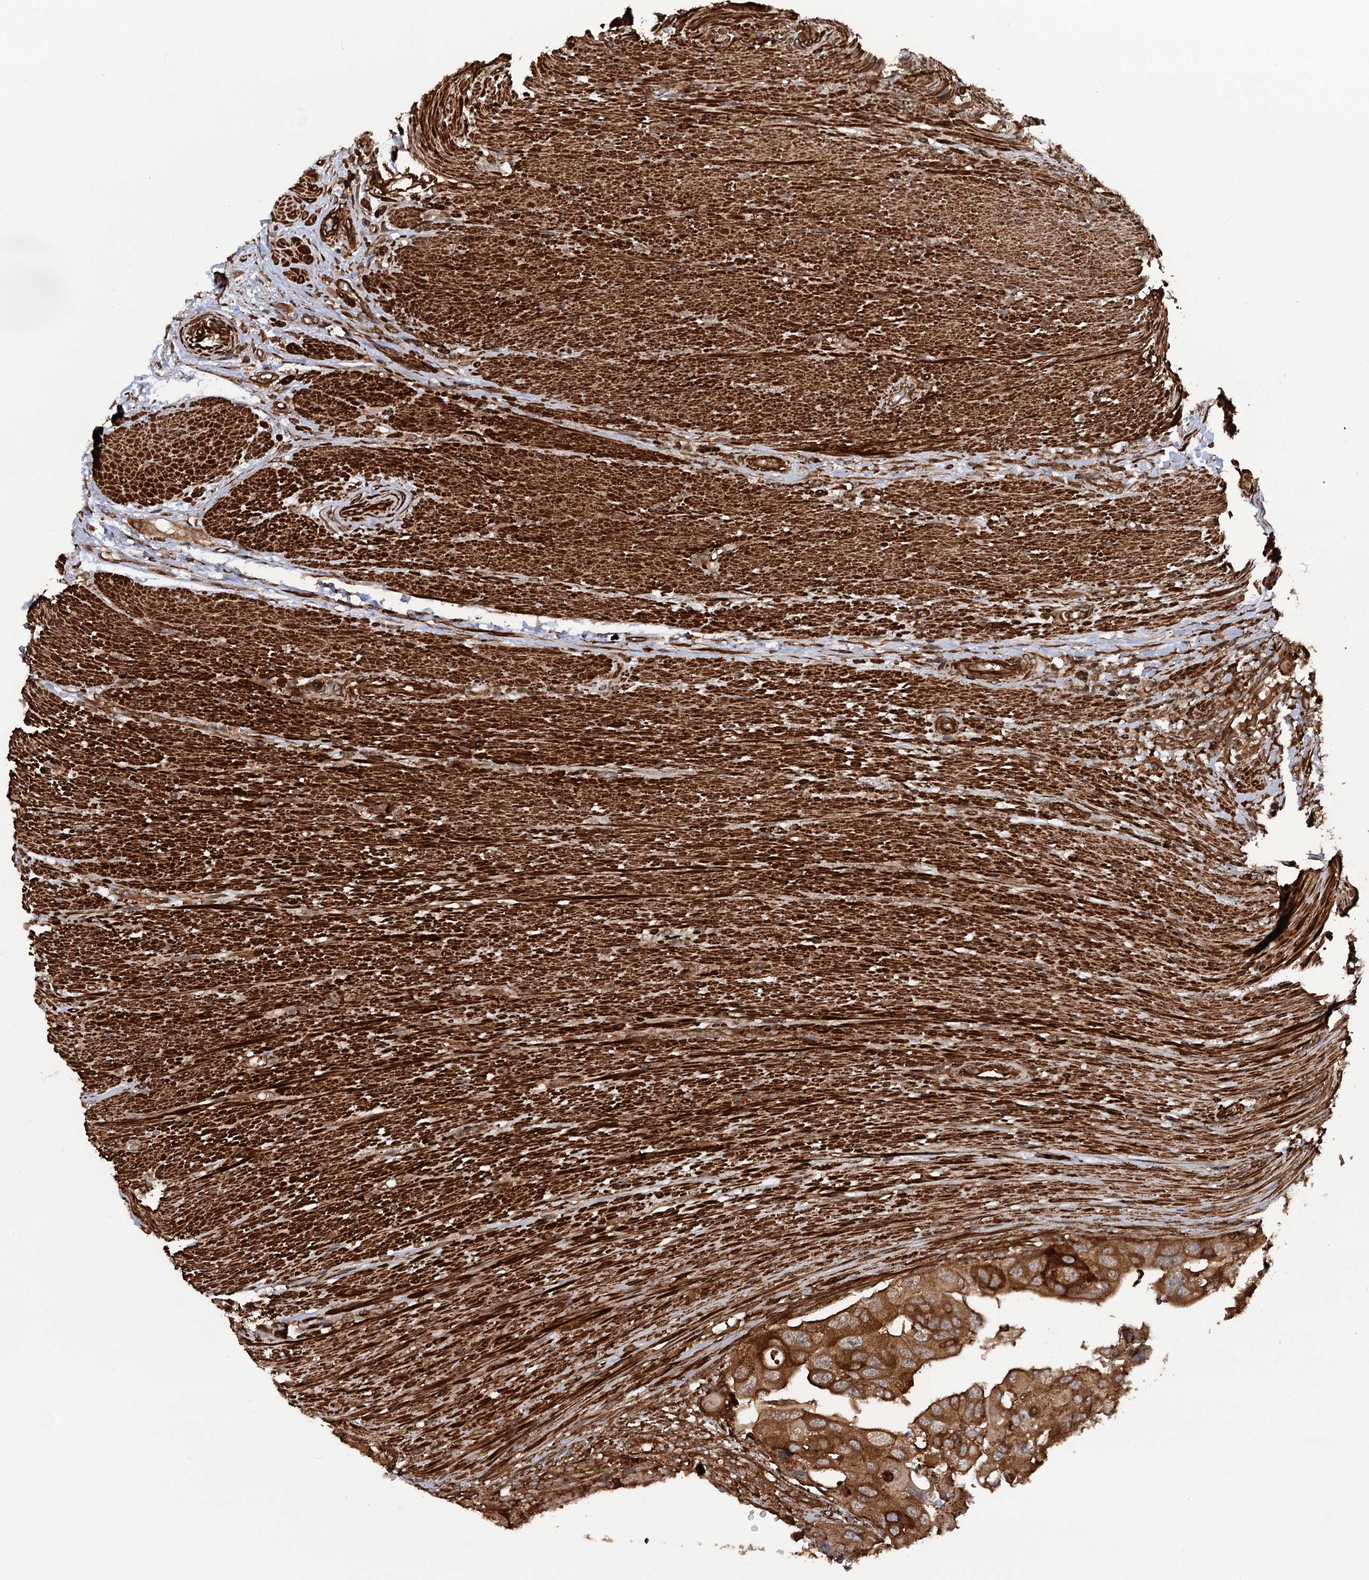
{"staining": {"intensity": "strong", "quantity": ">75%", "location": "cytoplasmic/membranous"}, "tissue": "colorectal cancer", "cell_type": "Tumor cells", "image_type": "cancer", "snomed": [{"axis": "morphology", "description": "Adenocarcinoma, NOS"}, {"axis": "topography", "description": "Rectum"}], "caption": "Adenocarcinoma (colorectal) stained with a protein marker exhibits strong staining in tumor cells.", "gene": "ATP8B4", "patient": {"sex": "male", "age": 63}}